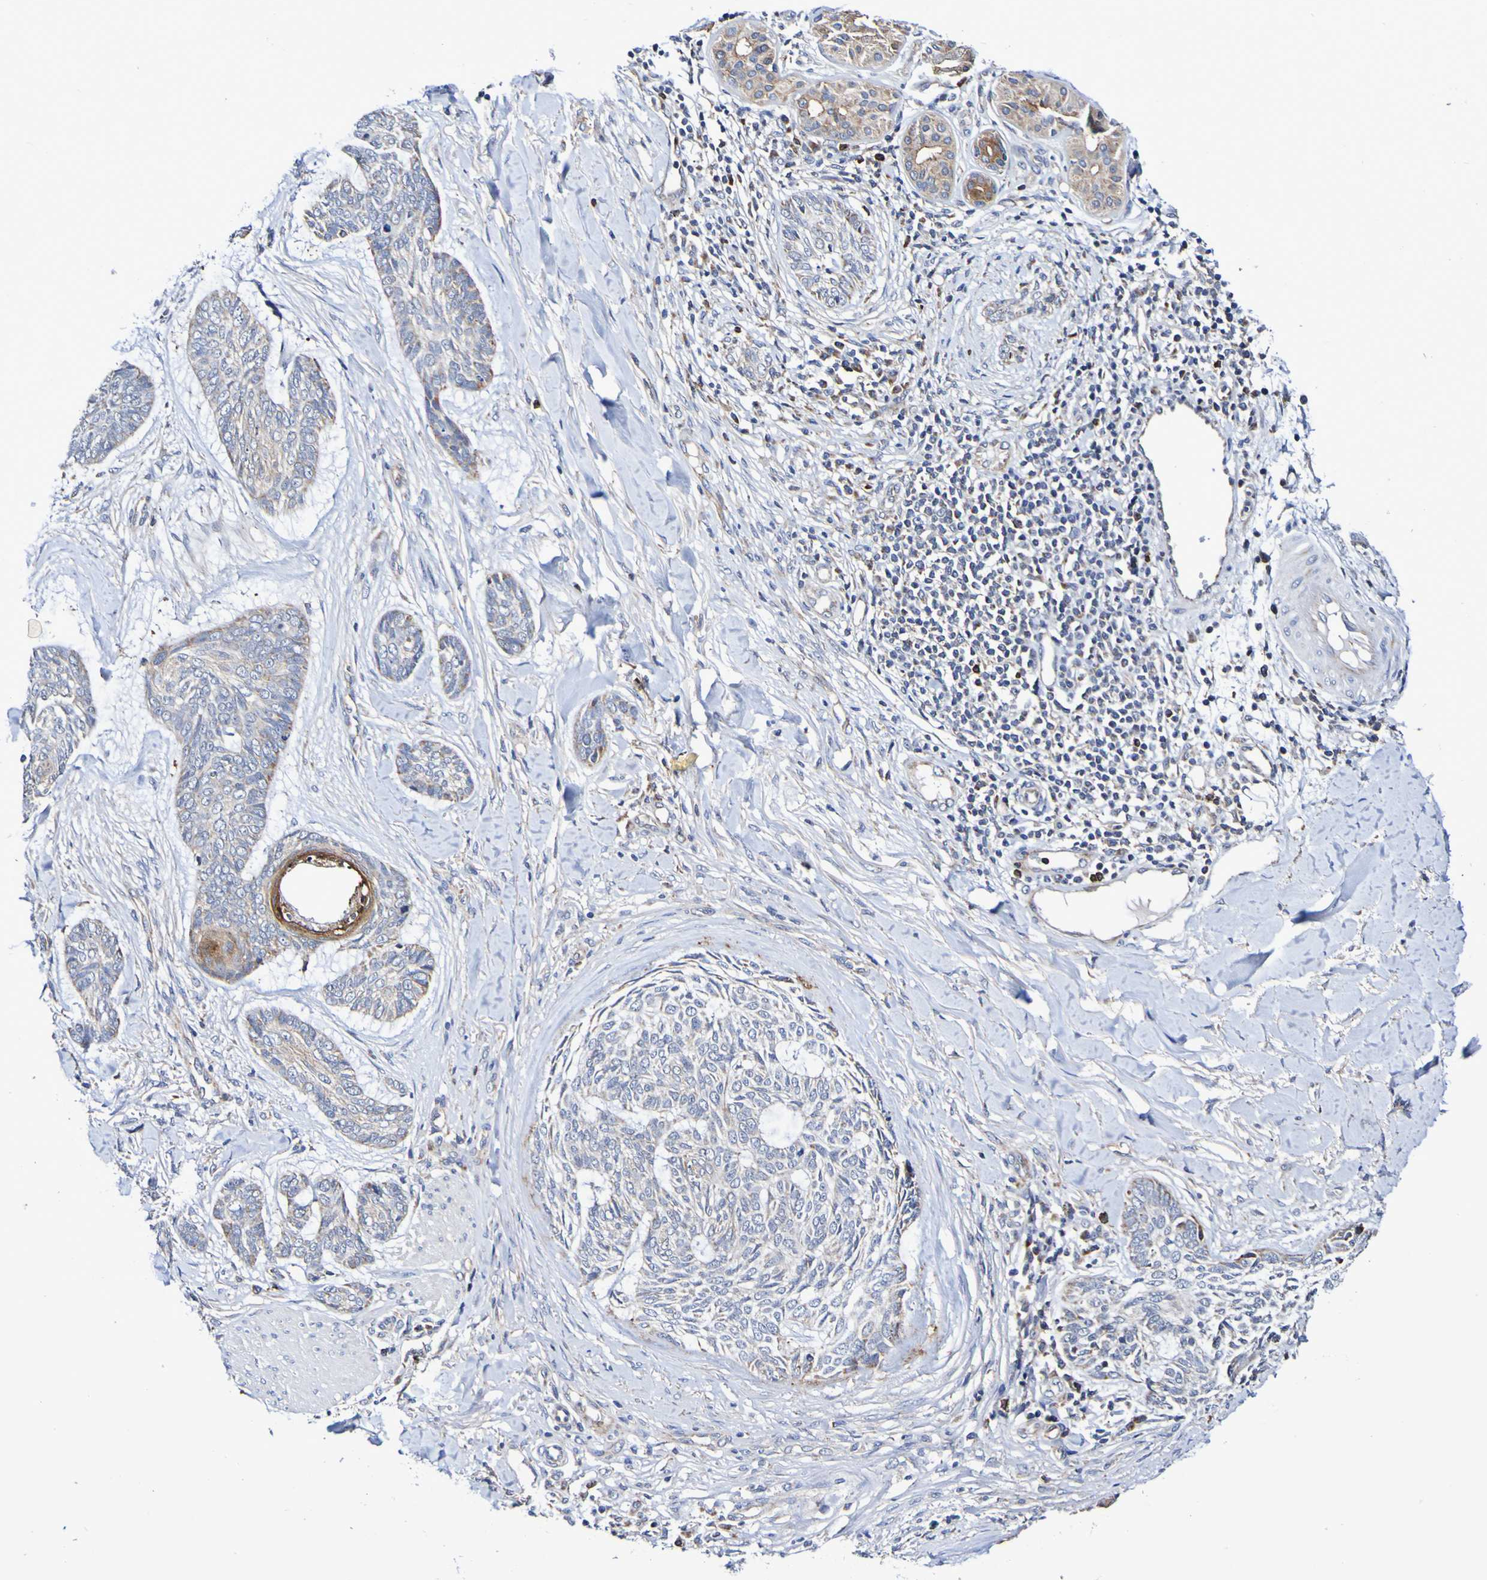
{"staining": {"intensity": "weak", "quantity": ">75%", "location": "cytoplasmic/membranous"}, "tissue": "skin cancer", "cell_type": "Tumor cells", "image_type": "cancer", "snomed": [{"axis": "morphology", "description": "Basal cell carcinoma"}, {"axis": "topography", "description": "Skin"}], "caption": "The photomicrograph displays a brown stain indicating the presence of a protein in the cytoplasmic/membranous of tumor cells in basal cell carcinoma (skin).", "gene": "GJB1", "patient": {"sex": "male", "age": 43}}